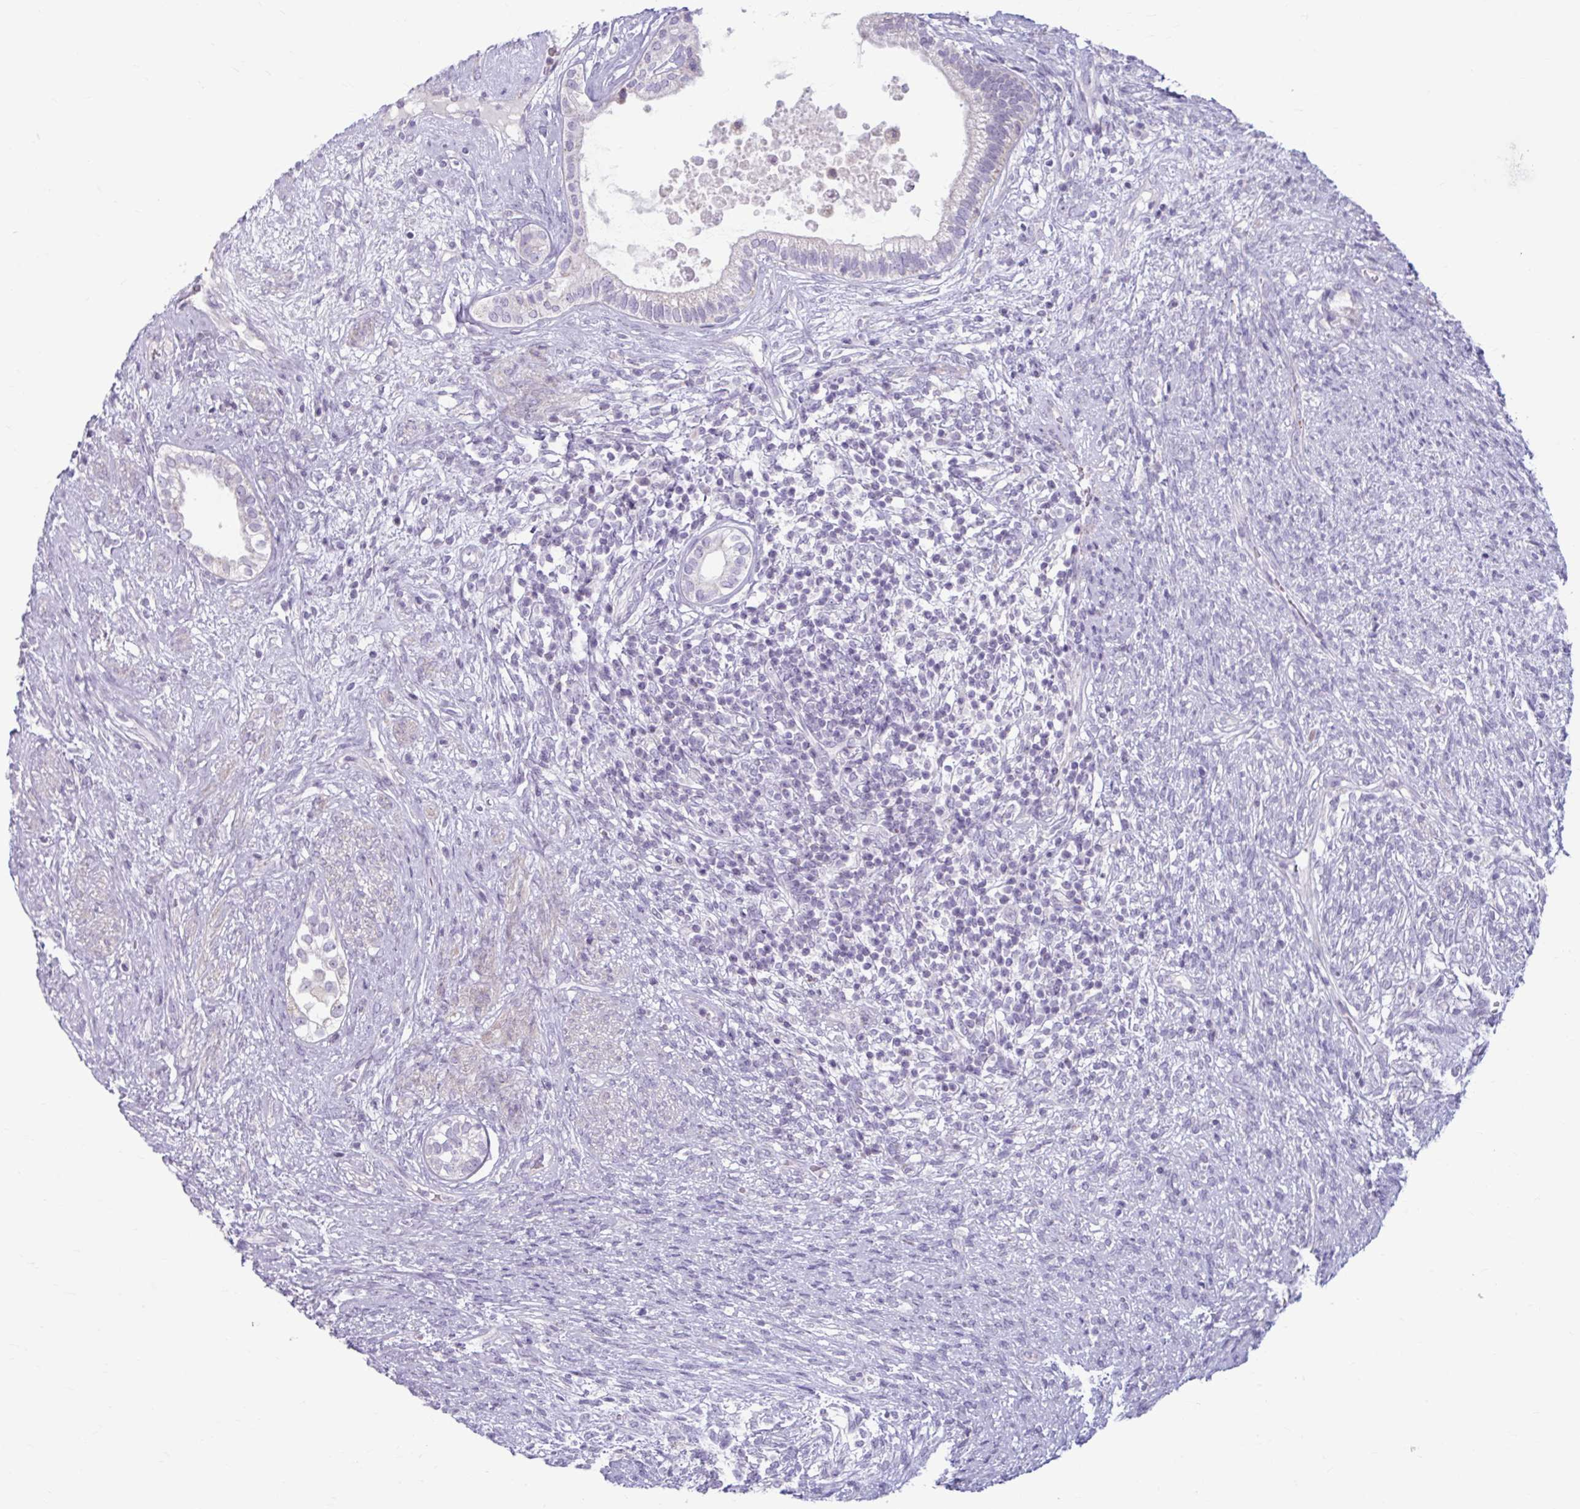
{"staining": {"intensity": "negative", "quantity": "none", "location": "none"}, "tissue": "testis cancer", "cell_type": "Tumor cells", "image_type": "cancer", "snomed": [{"axis": "morphology", "description": "Seminoma, NOS"}, {"axis": "morphology", "description": "Carcinoma, Embryonal, NOS"}, {"axis": "topography", "description": "Testis"}], "caption": "A photomicrograph of human seminoma (testis) is negative for staining in tumor cells. Nuclei are stained in blue.", "gene": "MSMO1", "patient": {"sex": "male", "age": 41}}